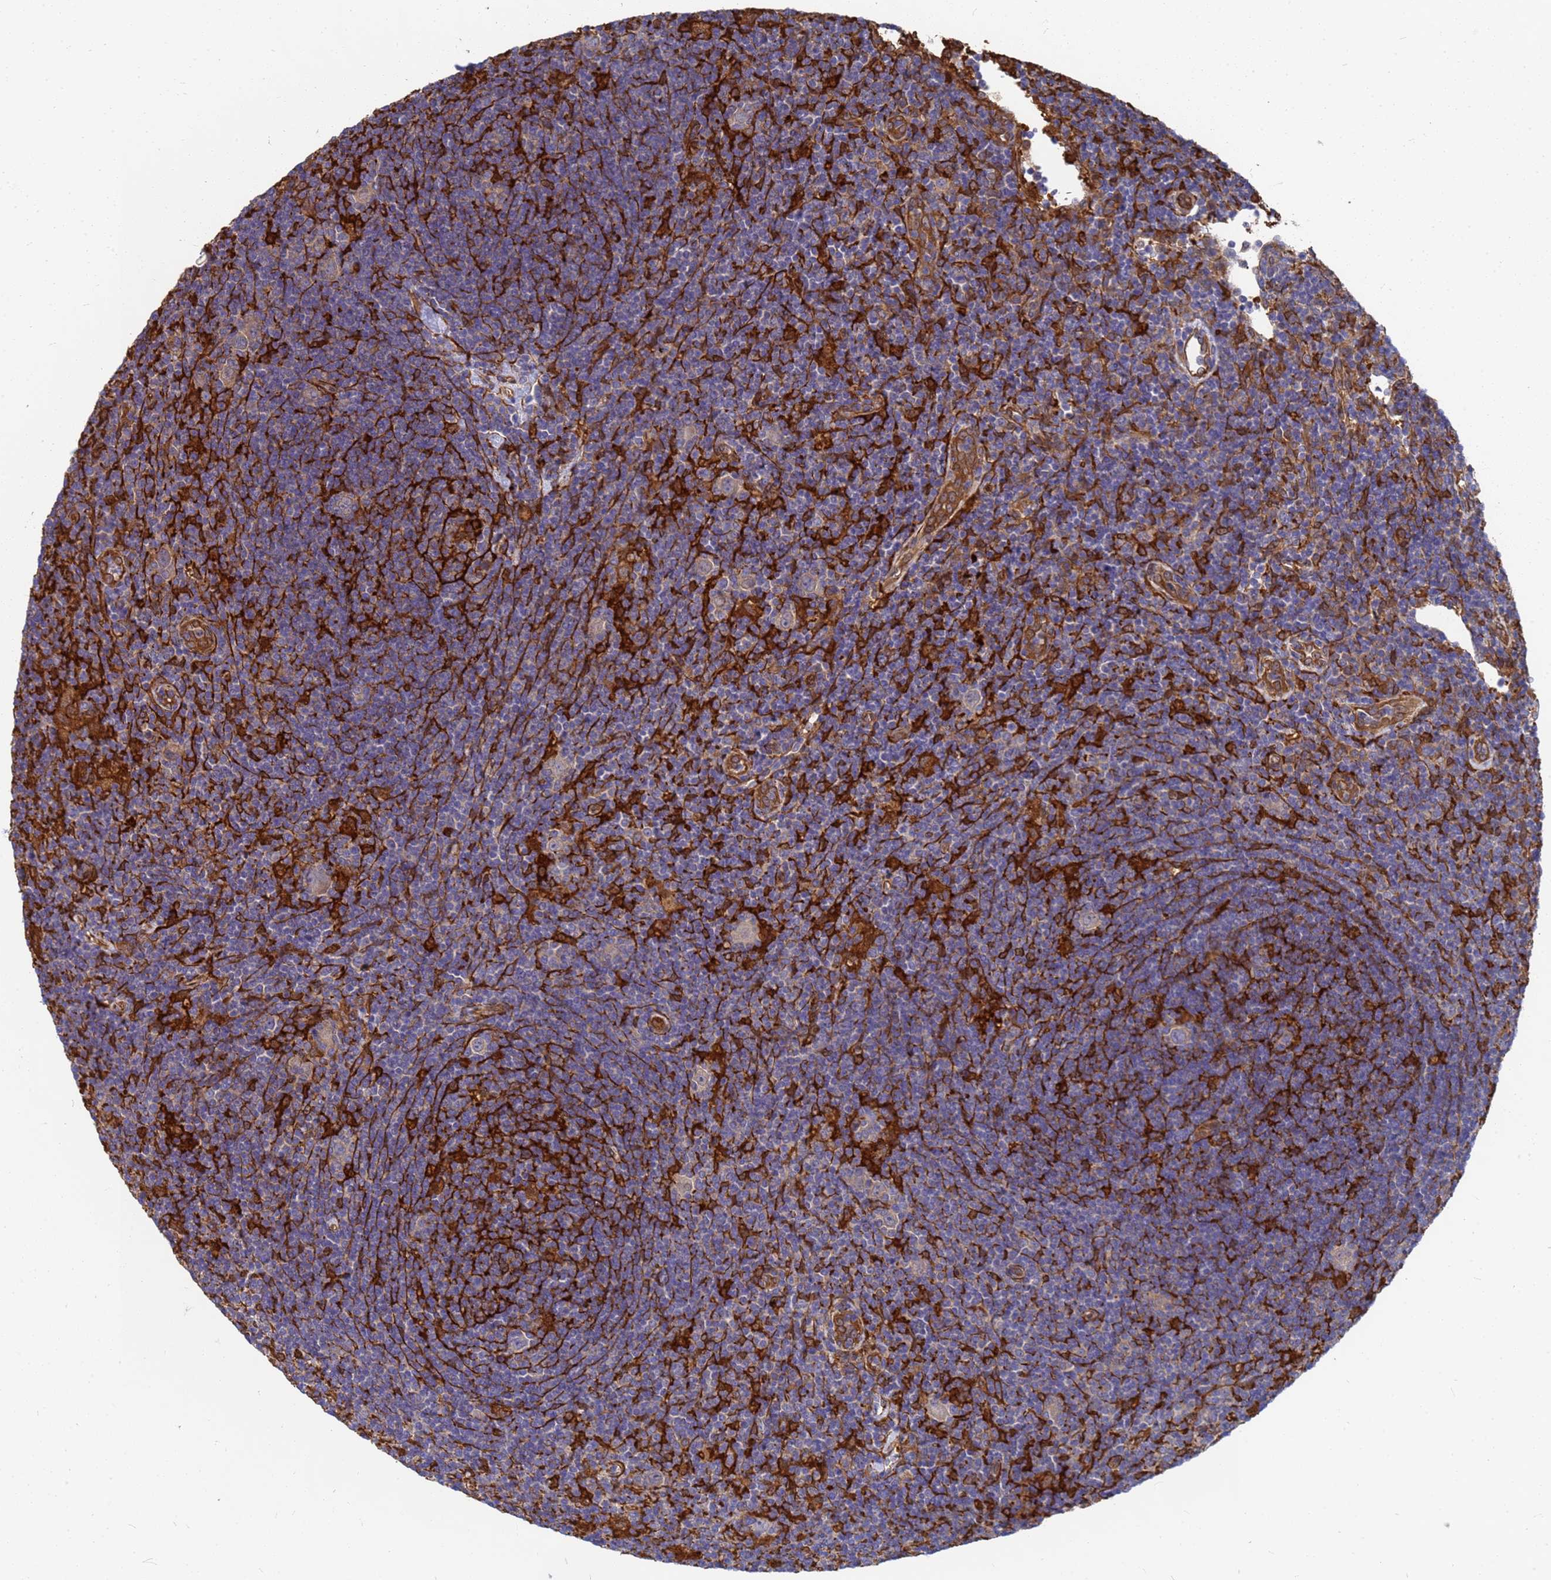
{"staining": {"intensity": "negative", "quantity": "none", "location": "none"}, "tissue": "lymphoma", "cell_type": "Tumor cells", "image_type": "cancer", "snomed": [{"axis": "morphology", "description": "Hodgkin's disease, NOS"}, {"axis": "topography", "description": "Lymph node"}], "caption": "Tumor cells show no significant protein positivity in lymphoma. (Stains: DAB (3,3'-diaminobenzidine) immunohistochemistry (IHC) with hematoxylin counter stain, Microscopy: brightfield microscopy at high magnification).", "gene": "SLC35E2B", "patient": {"sex": "female", "age": 57}}